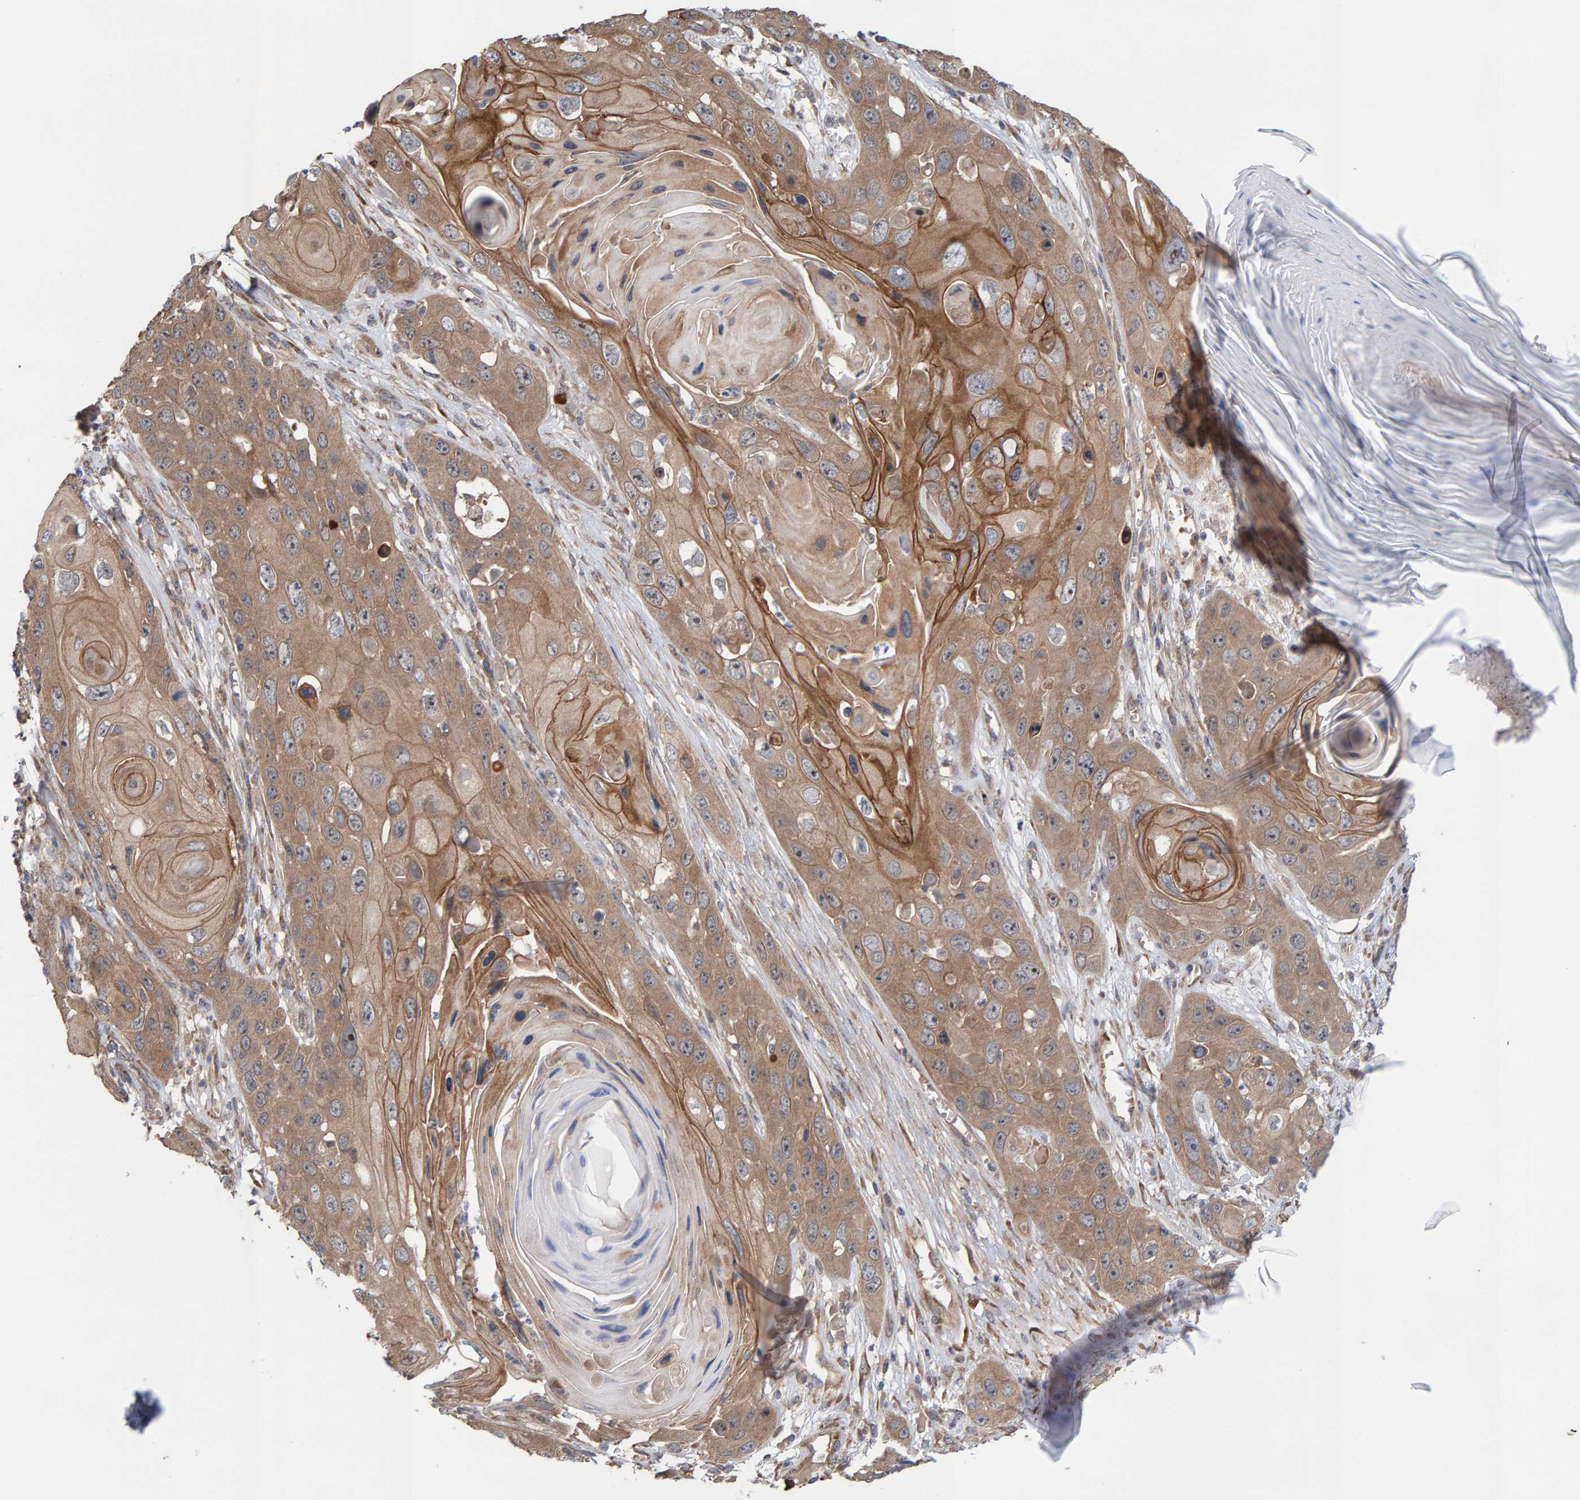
{"staining": {"intensity": "moderate", "quantity": ">75%", "location": "cytoplasmic/membranous"}, "tissue": "skin cancer", "cell_type": "Tumor cells", "image_type": "cancer", "snomed": [{"axis": "morphology", "description": "Squamous cell carcinoma, NOS"}, {"axis": "topography", "description": "Skin"}], "caption": "Tumor cells demonstrate medium levels of moderate cytoplasmic/membranous positivity in about >75% of cells in human squamous cell carcinoma (skin).", "gene": "LRSAM1", "patient": {"sex": "male", "age": 55}}